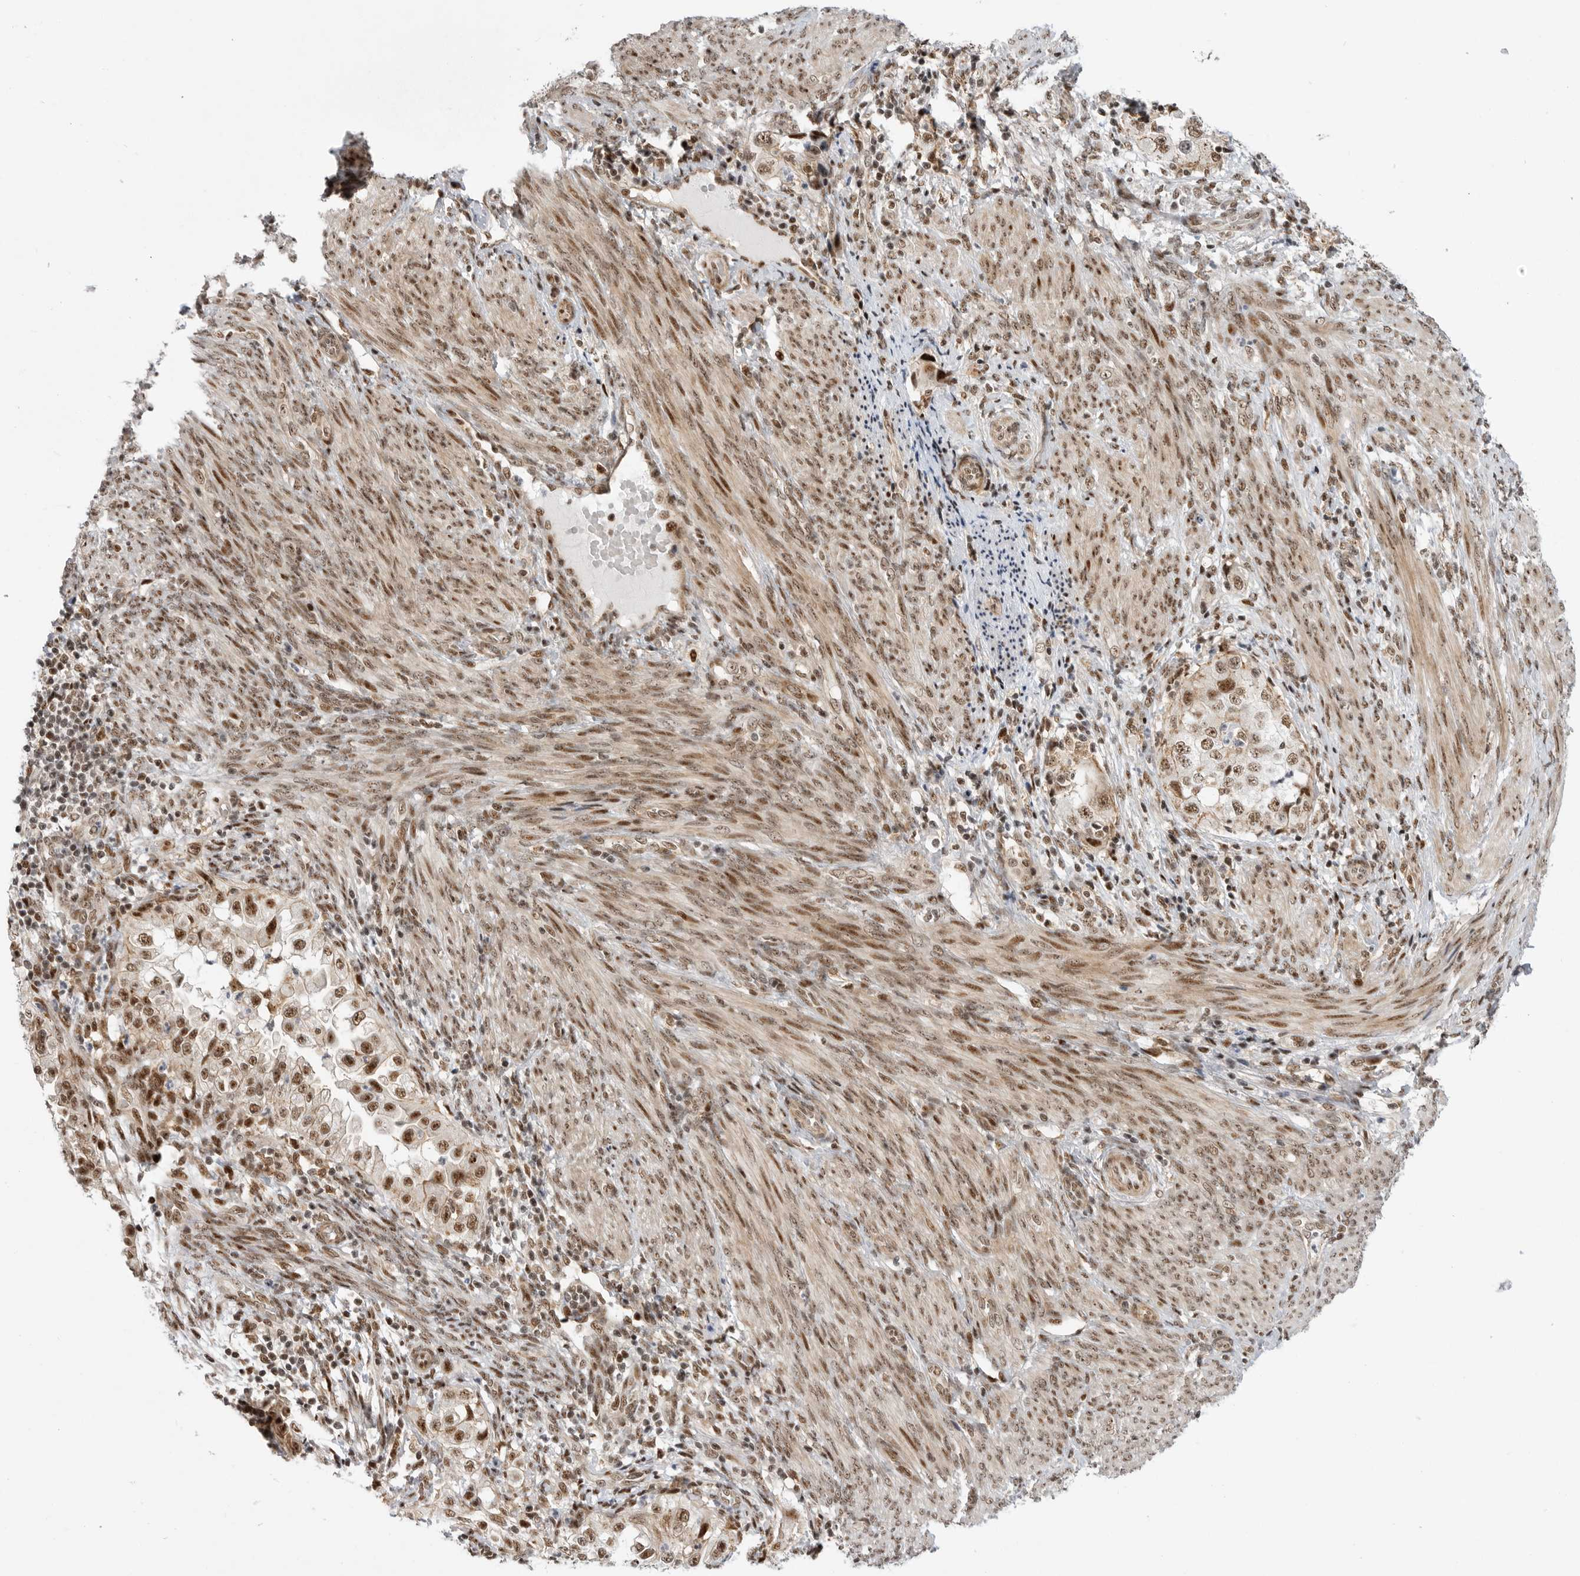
{"staining": {"intensity": "moderate", "quantity": ">75%", "location": "nuclear"}, "tissue": "endometrial cancer", "cell_type": "Tumor cells", "image_type": "cancer", "snomed": [{"axis": "morphology", "description": "Adenocarcinoma, NOS"}, {"axis": "topography", "description": "Endometrium"}], "caption": "Immunohistochemical staining of human adenocarcinoma (endometrial) demonstrates moderate nuclear protein positivity in approximately >75% of tumor cells. The staining was performed using DAB to visualize the protein expression in brown, while the nuclei were stained in blue with hematoxylin (Magnification: 20x).", "gene": "GPATCH2", "patient": {"sex": "female", "age": 85}}